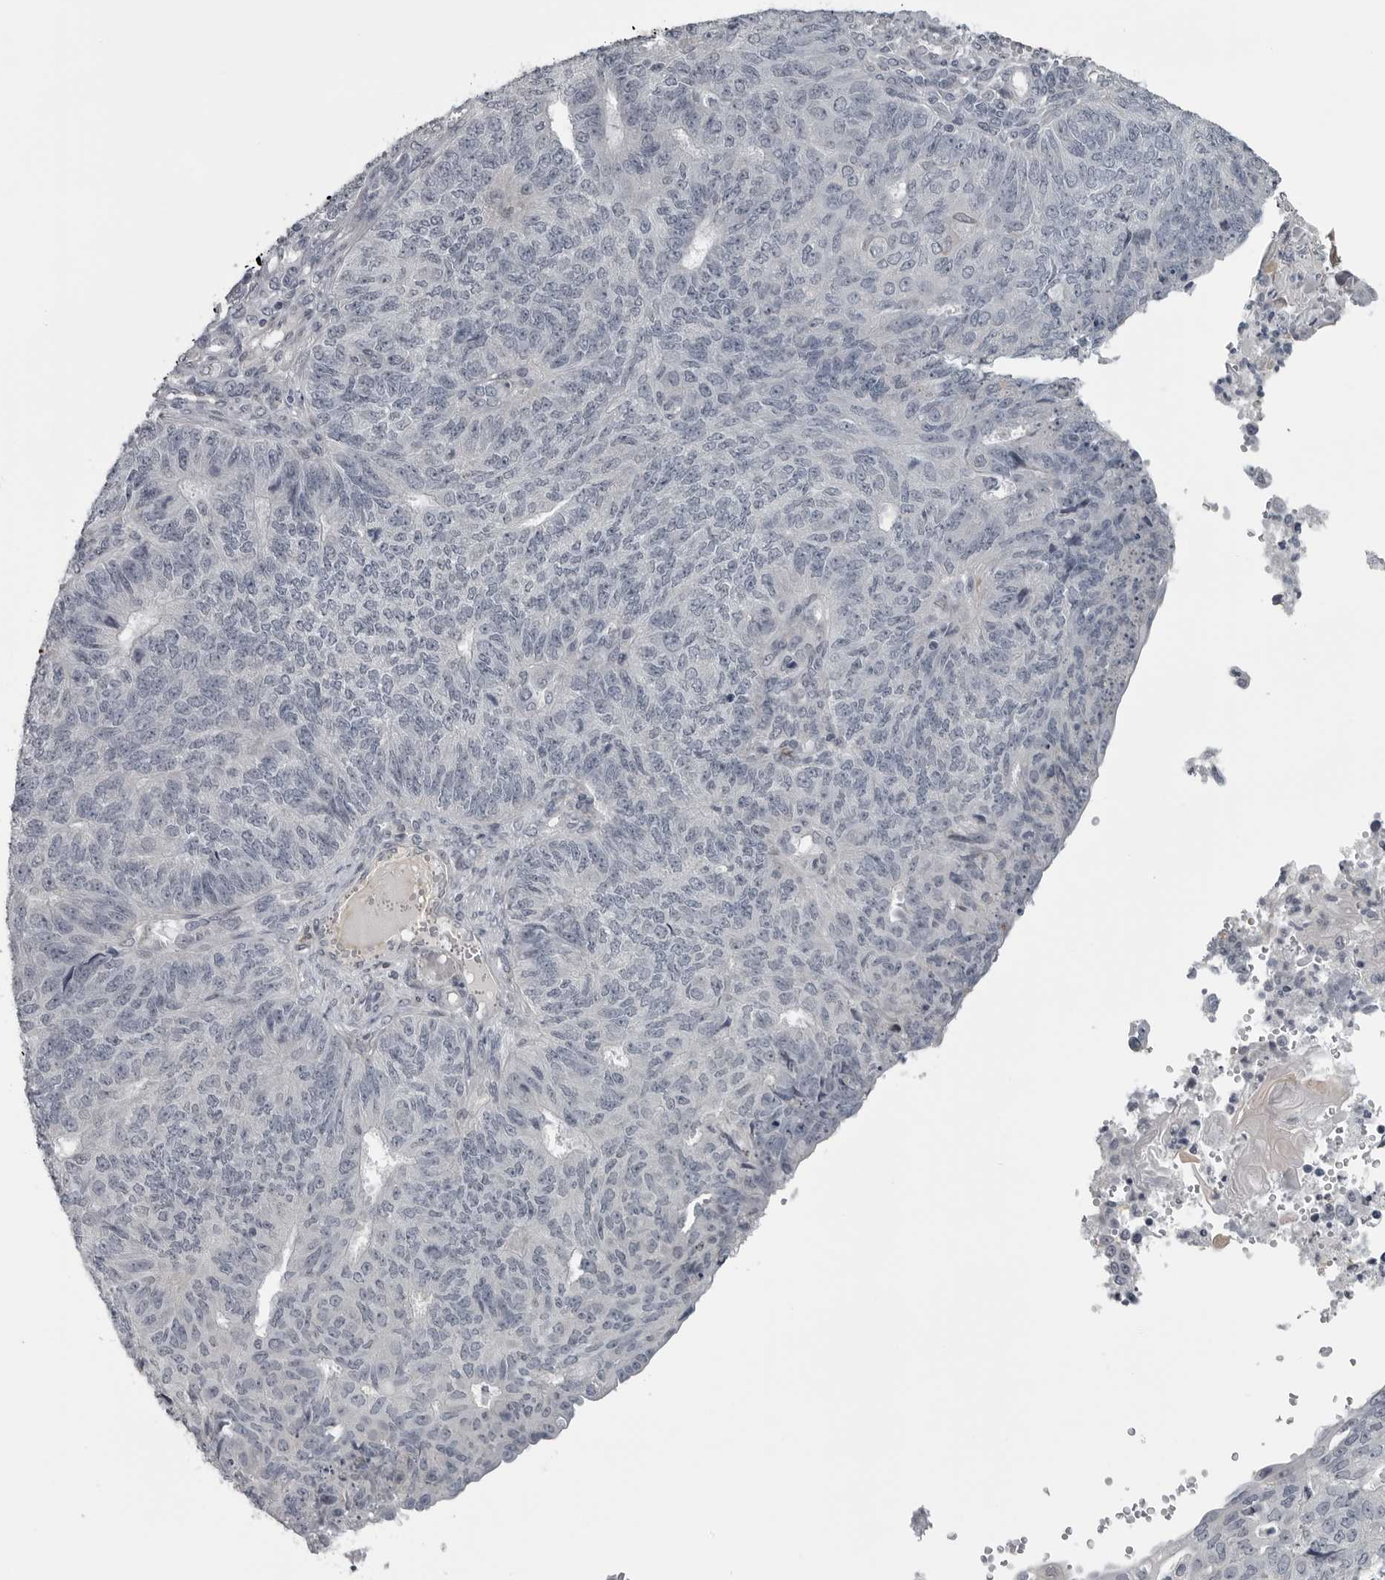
{"staining": {"intensity": "negative", "quantity": "none", "location": "none"}, "tissue": "endometrial cancer", "cell_type": "Tumor cells", "image_type": "cancer", "snomed": [{"axis": "morphology", "description": "Adenocarcinoma, NOS"}, {"axis": "topography", "description": "Endometrium"}], "caption": "Tumor cells show no significant protein expression in endometrial cancer (adenocarcinoma).", "gene": "LYSMD1", "patient": {"sex": "female", "age": 32}}